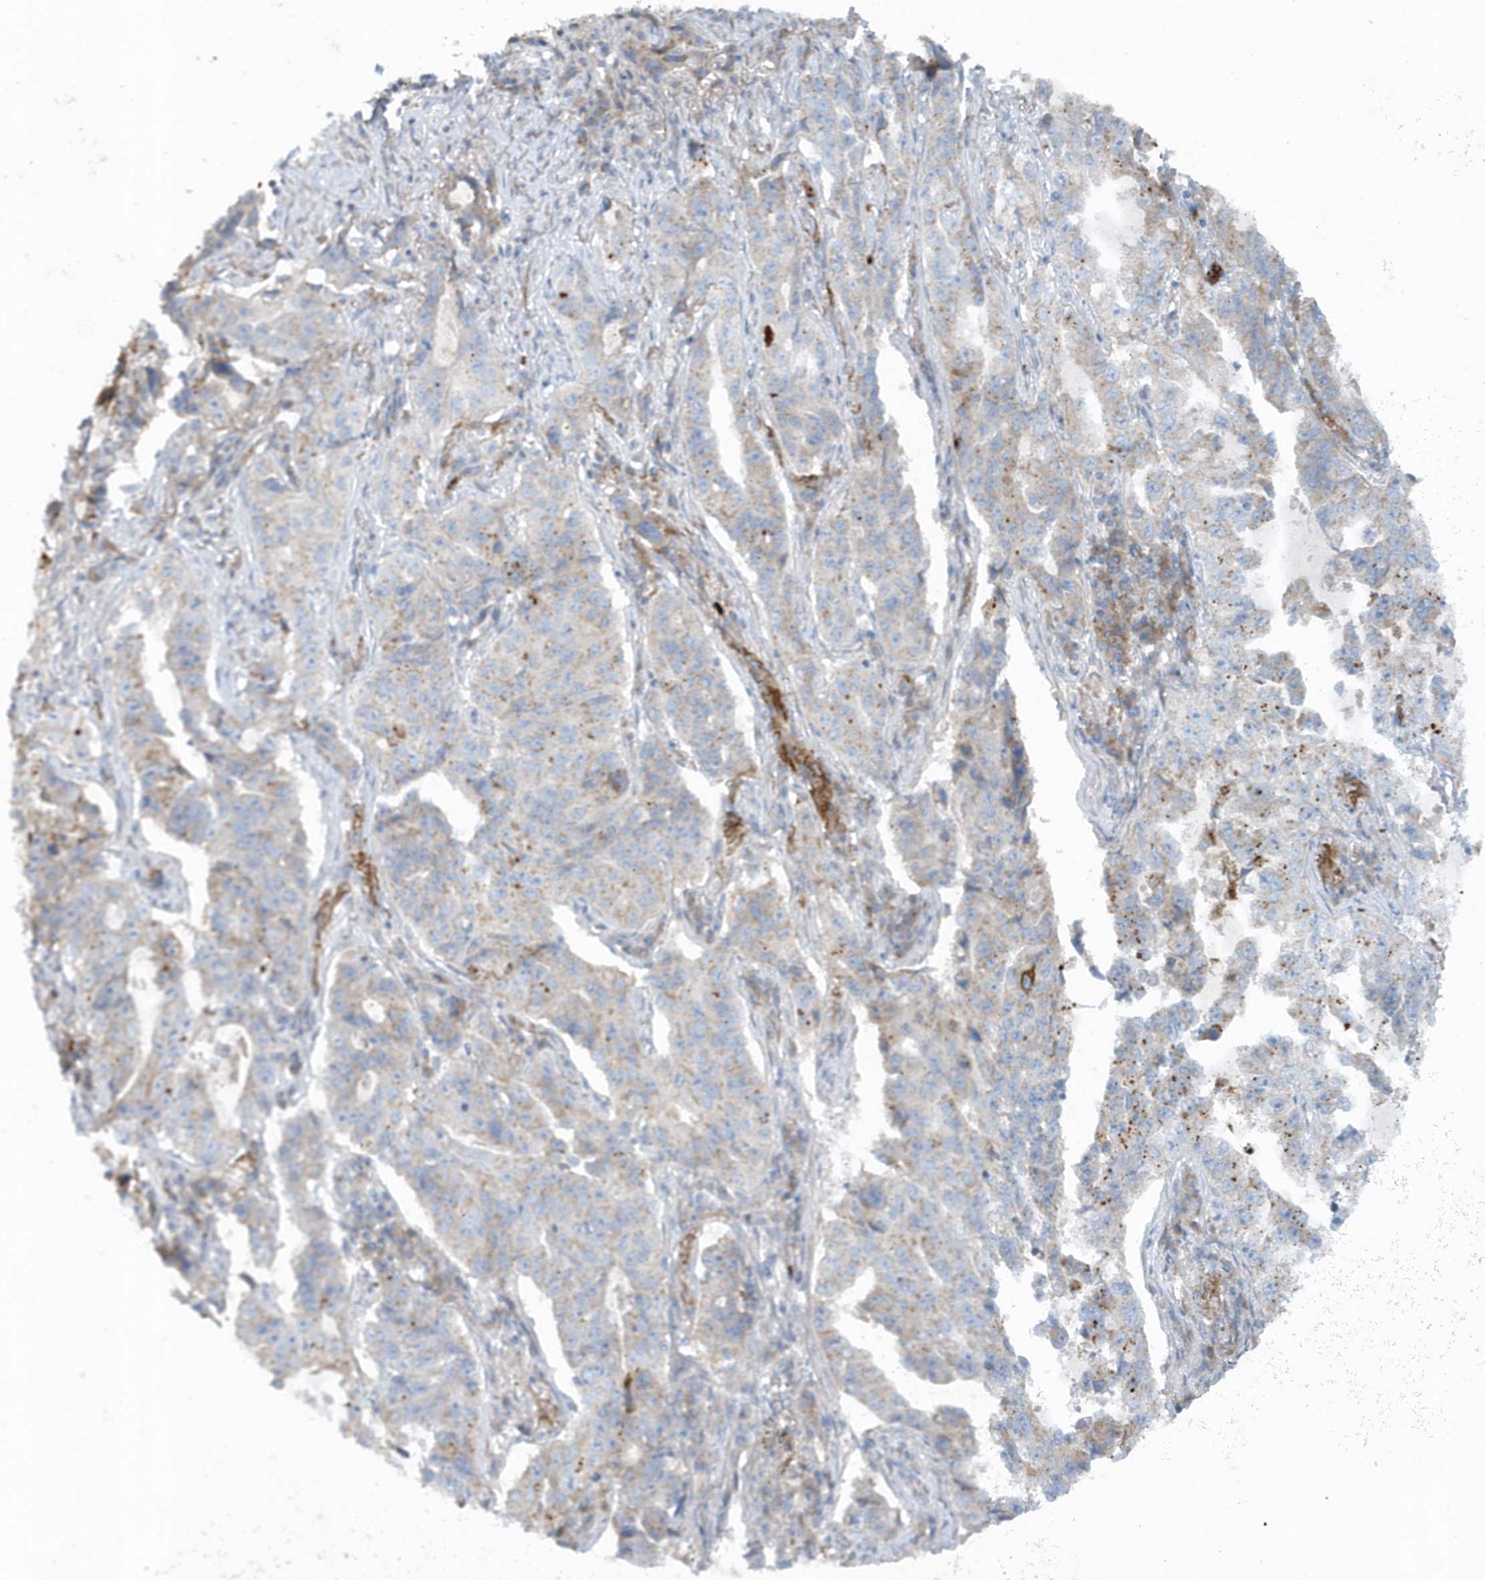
{"staining": {"intensity": "weak", "quantity": "<25%", "location": "cytoplasmic/membranous"}, "tissue": "lung cancer", "cell_type": "Tumor cells", "image_type": "cancer", "snomed": [{"axis": "morphology", "description": "Adenocarcinoma, NOS"}, {"axis": "topography", "description": "Lung"}], "caption": "This is an immunohistochemistry histopathology image of lung cancer. There is no positivity in tumor cells.", "gene": "SLC38A2", "patient": {"sex": "female", "age": 51}}